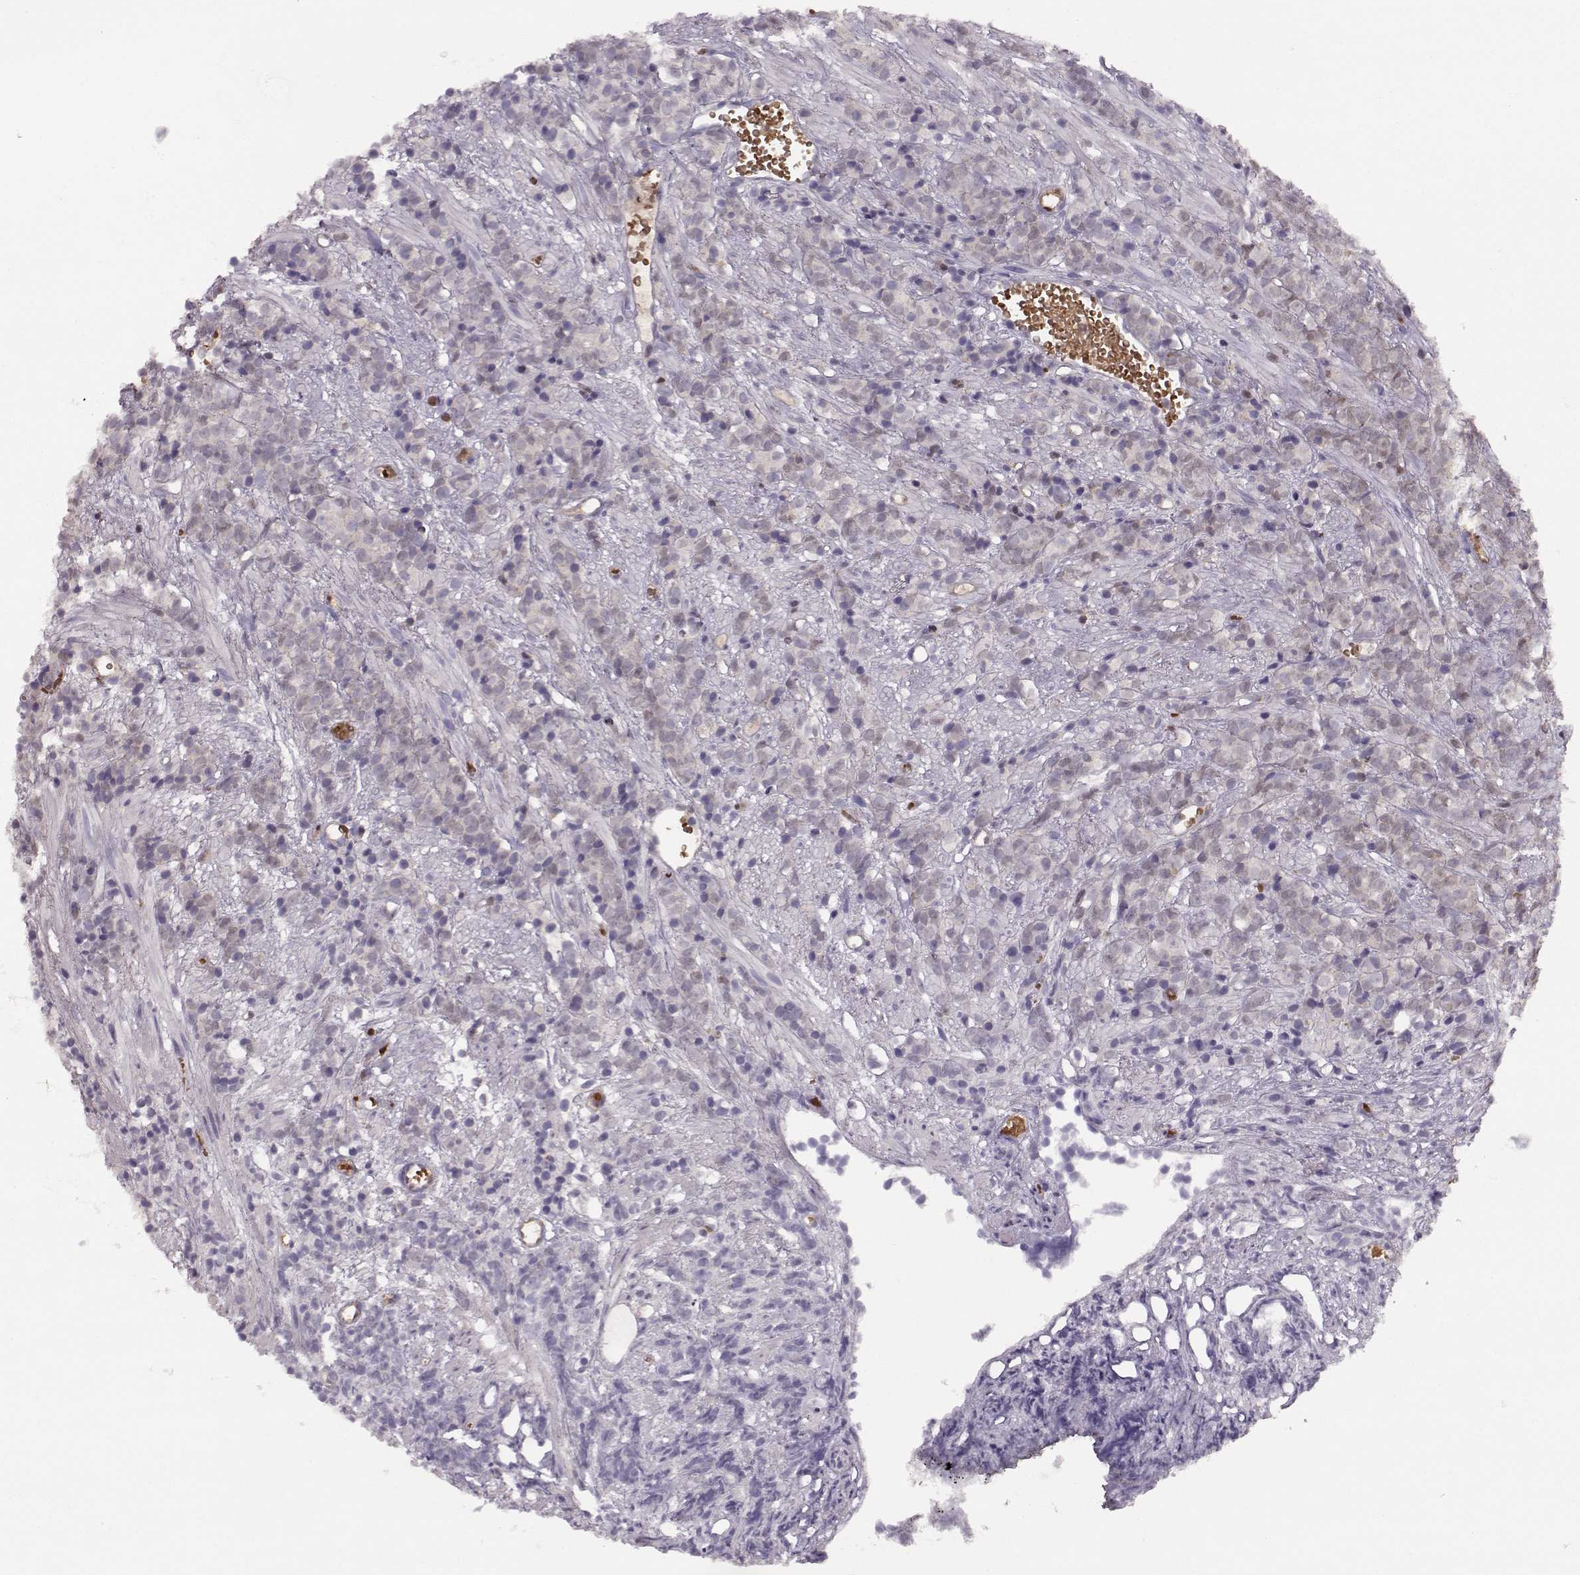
{"staining": {"intensity": "negative", "quantity": "none", "location": "none"}, "tissue": "prostate cancer", "cell_type": "Tumor cells", "image_type": "cancer", "snomed": [{"axis": "morphology", "description": "Adenocarcinoma, High grade"}, {"axis": "topography", "description": "Prostate"}], "caption": "Immunohistochemistry histopathology image of human adenocarcinoma (high-grade) (prostate) stained for a protein (brown), which reveals no expression in tumor cells.", "gene": "PNP", "patient": {"sex": "male", "age": 81}}